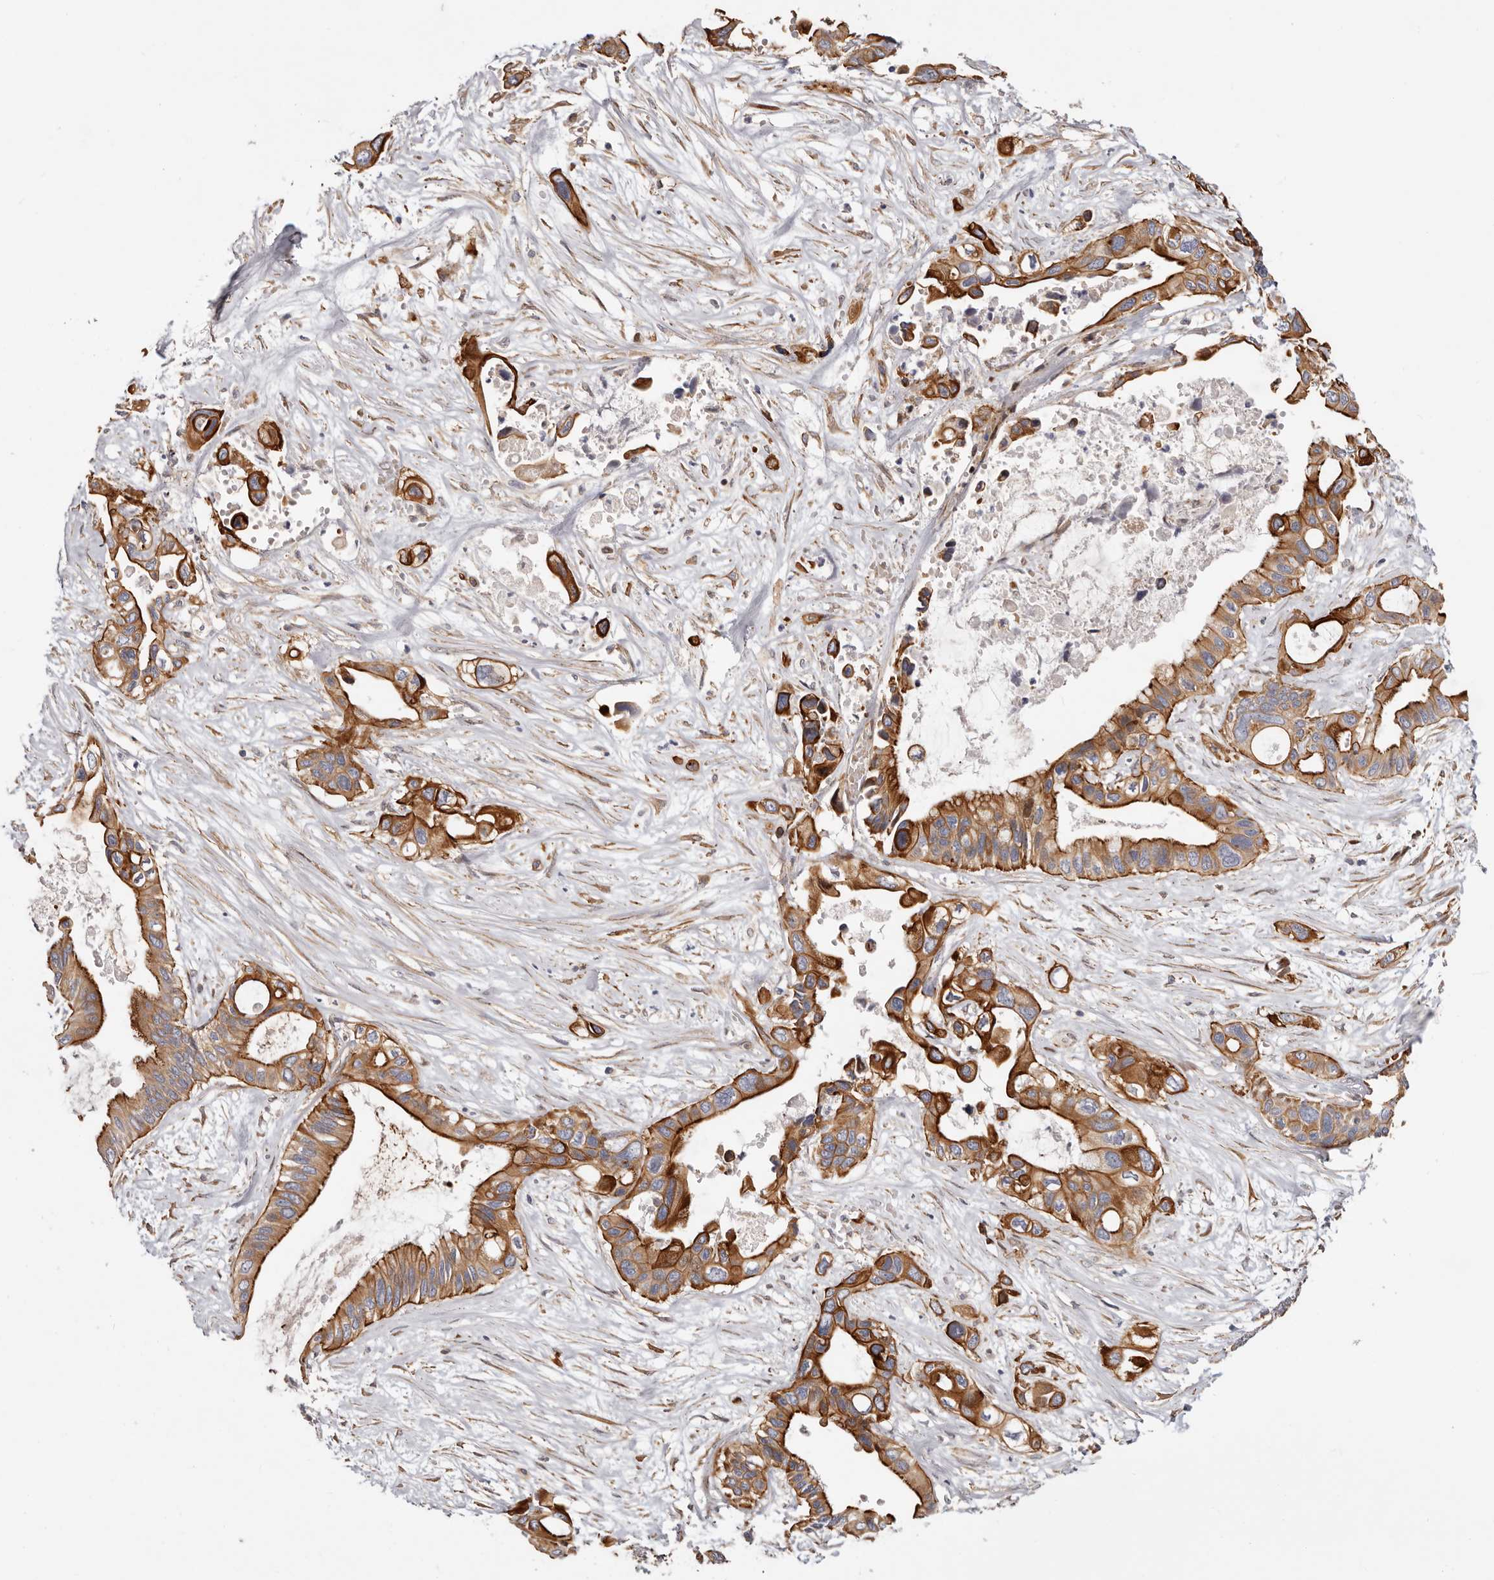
{"staining": {"intensity": "strong", "quantity": ">75%", "location": "cytoplasmic/membranous"}, "tissue": "pancreatic cancer", "cell_type": "Tumor cells", "image_type": "cancer", "snomed": [{"axis": "morphology", "description": "Adenocarcinoma, NOS"}, {"axis": "topography", "description": "Pancreas"}], "caption": "Human pancreatic adenocarcinoma stained with a brown dye exhibits strong cytoplasmic/membranous positive staining in approximately >75% of tumor cells.", "gene": "EPHX3", "patient": {"sex": "male", "age": 66}}